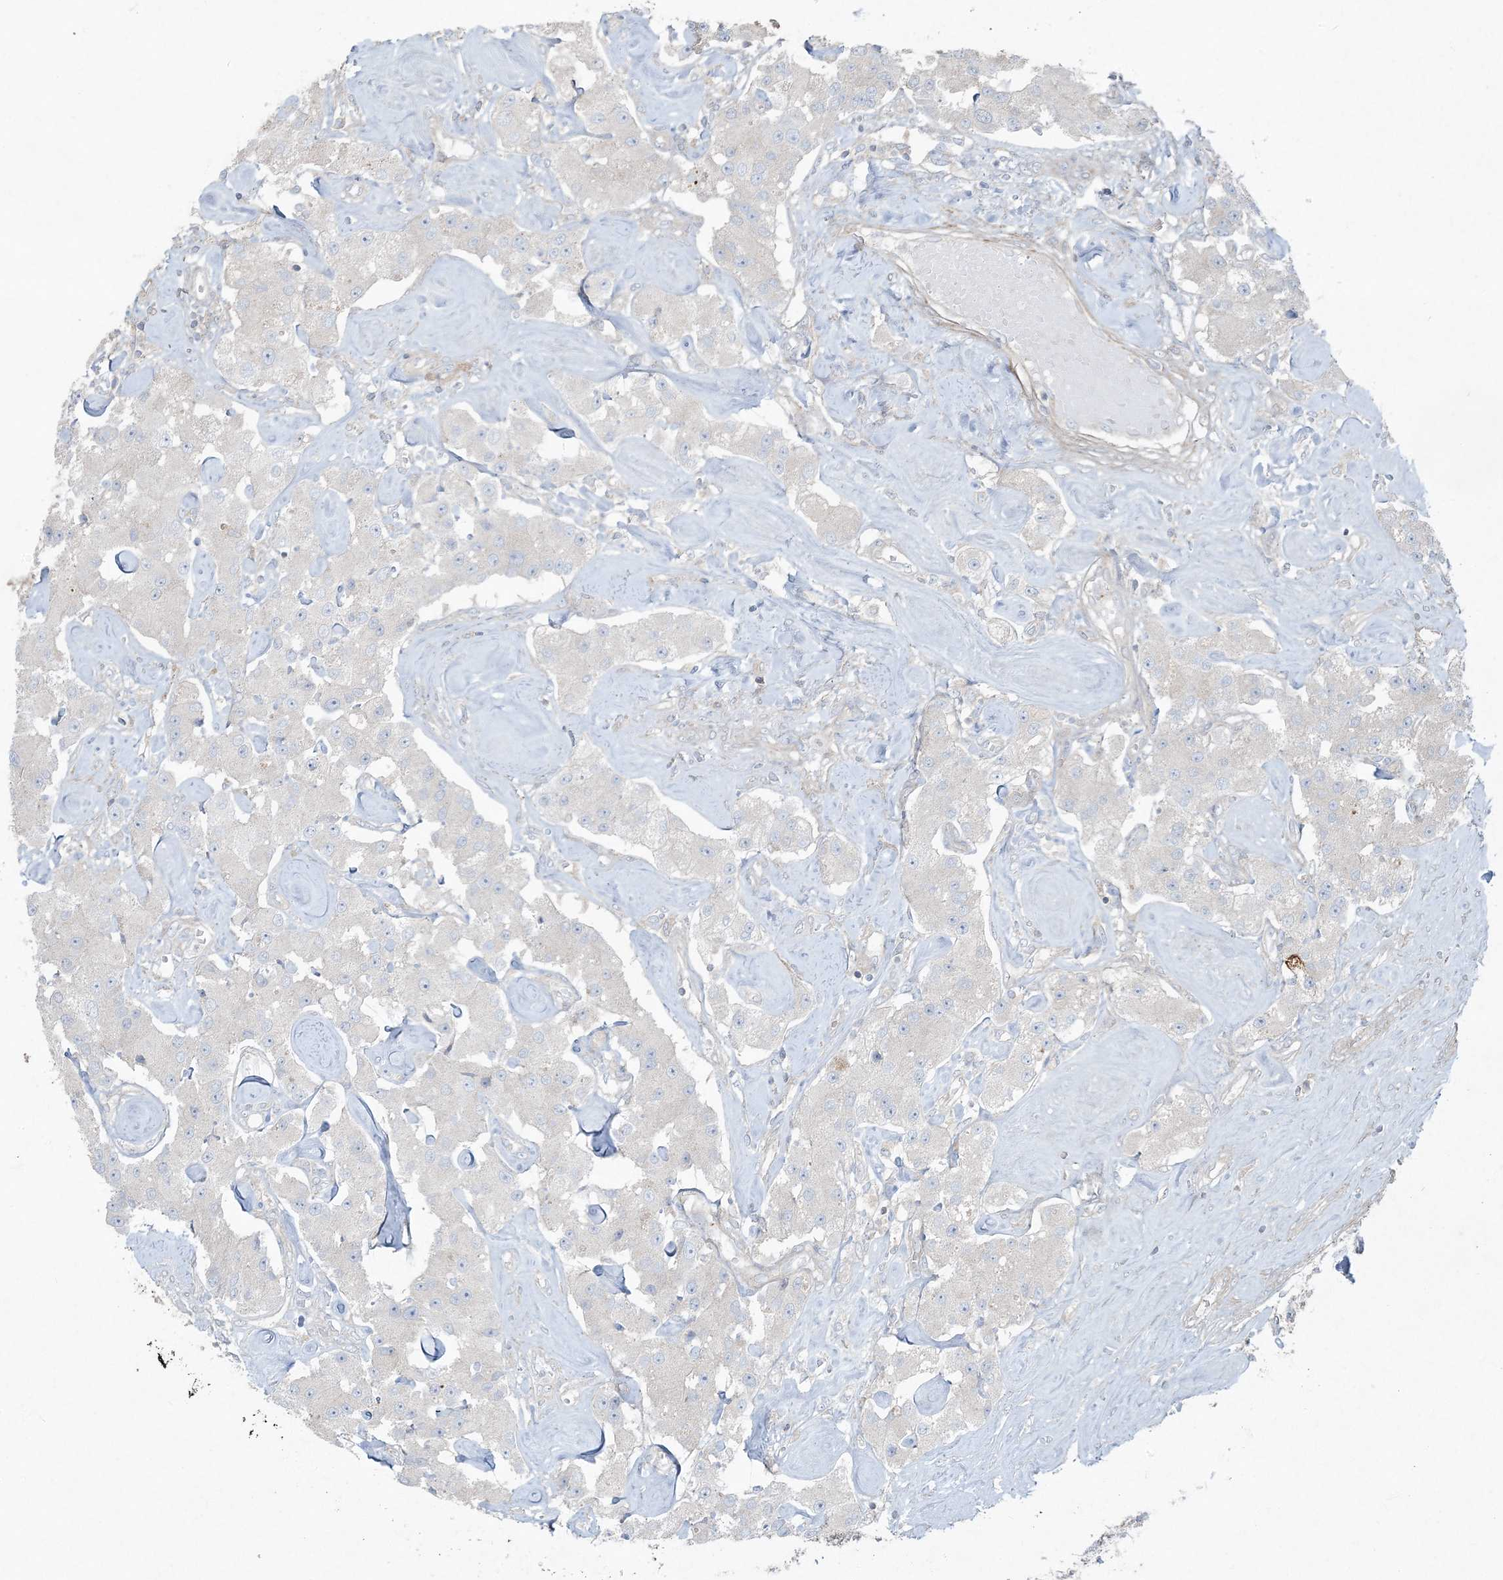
{"staining": {"intensity": "negative", "quantity": "none", "location": "none"}, "tissue": "carcinoid", "cell_type": "Tumor cells", "image_type": "cancer", "snomed": [{"axis": "morphology", "description": "Carcinoid, malignant, NOS"}, {"axis": "topography", "description": "Pancreas"}], "caption": "This is an immunohistochemistry micrograph of carcinoid (malignant). There is no positivity in tumor cells.", "gene": "PIK3R4", "patient": {"sex": "male", "age": 41}}